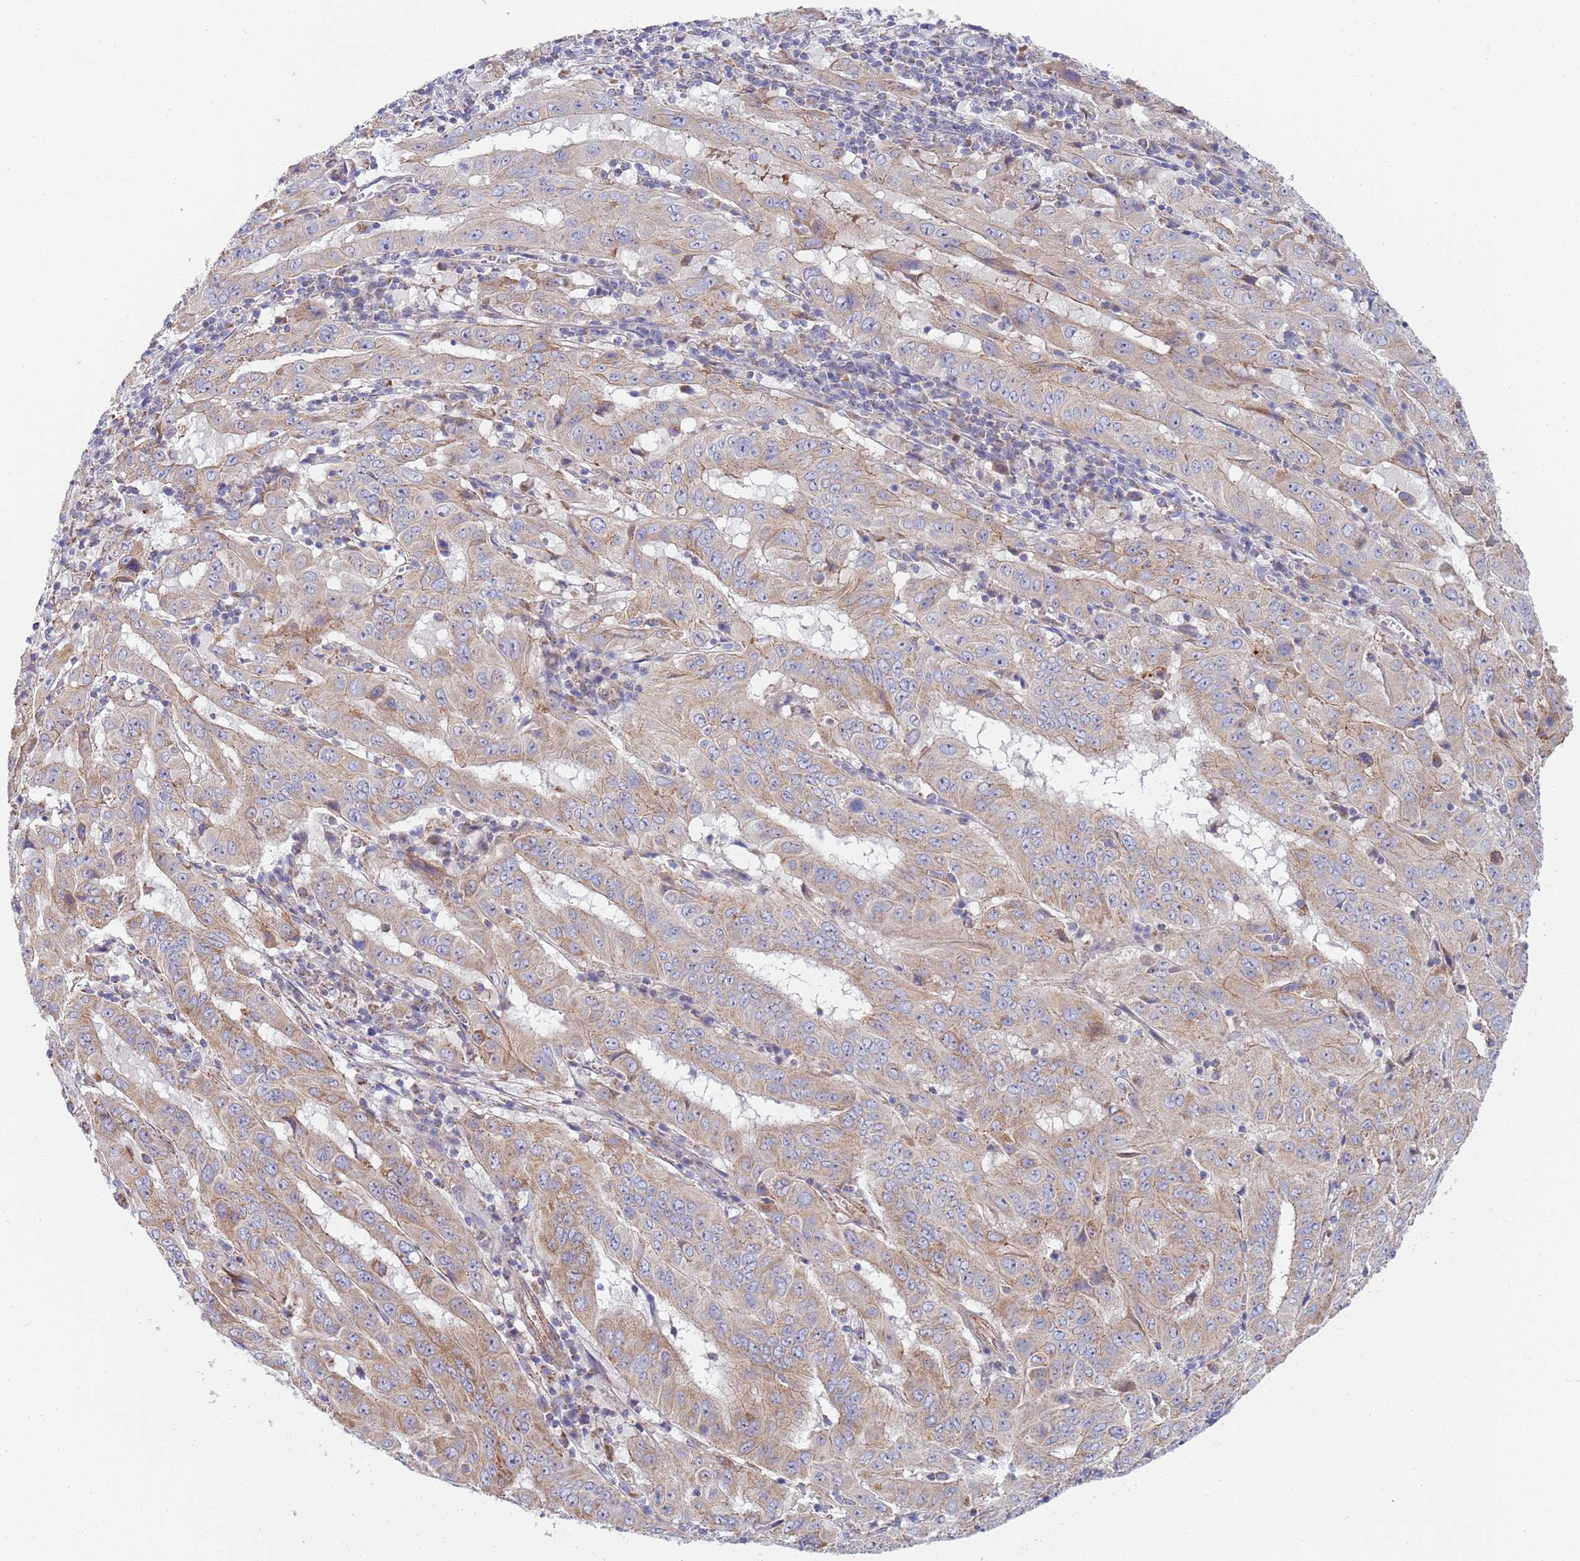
{"staining": {"intensity": "moderate", "quantity": "25%-75%", "location": "cytoplasmic/membranous"}, "tissue": "pancreatic cancer", "cell_type": "Tumor cells", "image_type": "cancer", "snomed": [{"axis": "morphology", "description": "Adenocarcinoma, NOS"}, {"axis": "topography", "description": "Pancreas"}], "caption": "Pancreatic cancer stained with a brown dye demonstrates moderate cytoplasmic/membranous positive expression in about 25%-75% of tumor cells.", "gene": "PWWP3A", "patient": {"sex": "male", "age": 63}}